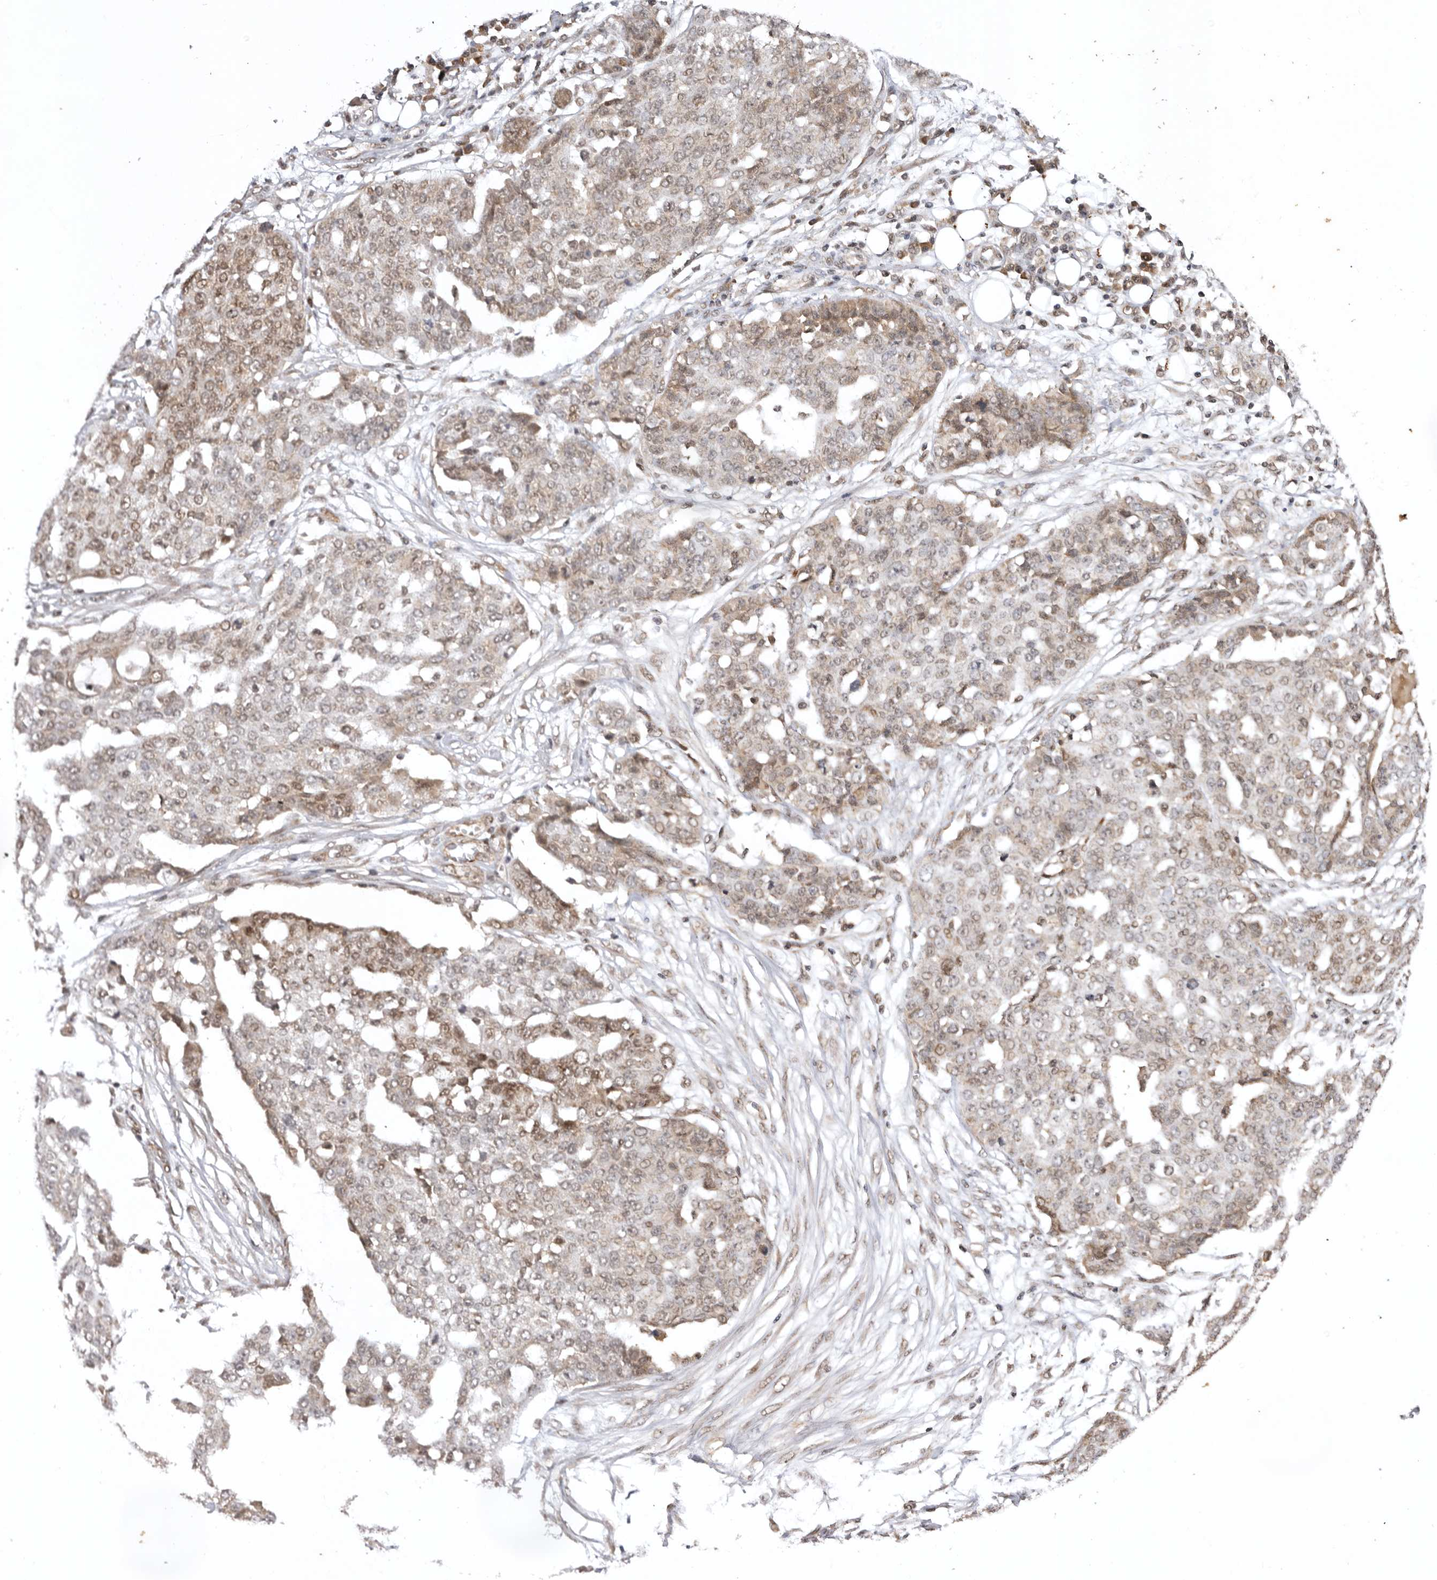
{"staining": {"intensity": "moderate", "quantity": "25%-75%", "location": "cytoplasmic/membranous,nuclear"}, "tissue": "ovarian cancer", "cell_type": "Tumor cells", "image_type": "cancer", "snomed": [{"axis": "morphology", "description": "Cystadenocarcinoma, serous, NOS"}, {"axis": "topography", "description": "Soft tissue"}, {"axis": "topography", "description": "Ovary"}], "caption": "There is medium levels of moderate cytoplasmic/membranous and nuclear positivity in tumor cells of ovarian serous cystadenocarcinoma, as demonstrated by immunohistochemical staining (brown color).", "gene": "TARS2", "patient": {"sex": "female", "age": 57}}